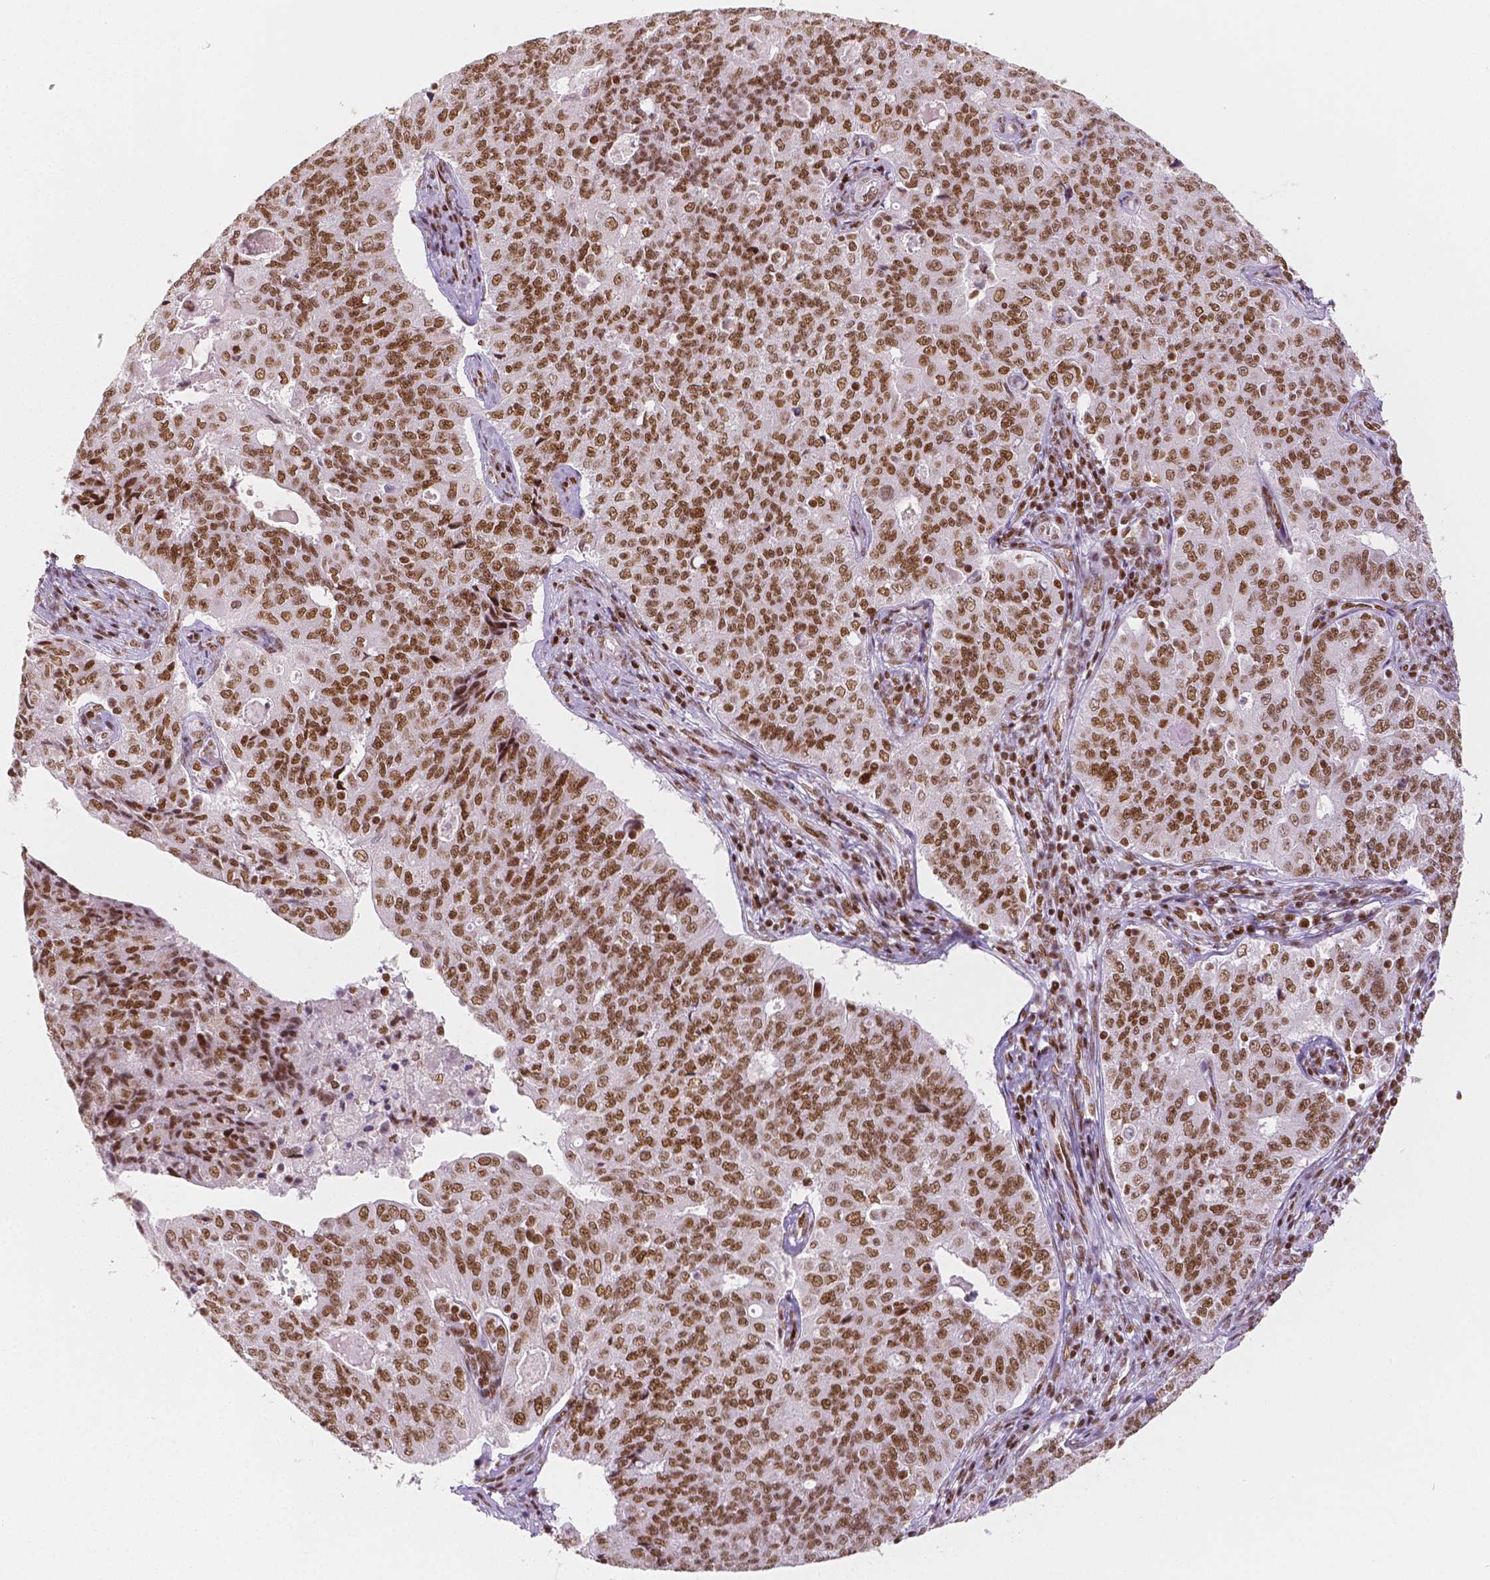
{"staining": {"intensity": "moderate", "quantity": ">75%", "location": "nuclear"}, "tissue": "endometrial cancer", "cell_type": "Tumor cells", "image_type": "cancer", "snomed": [{"axis": "morphology", "description": "Adenocarcinoma, NOS"}, {"axis": "topography", "description": "Endometrium"}], "caption": "This is a micrograph of immunohistochemistry staining of endometrial adenocarcinoma, which shows moderate staining in the nuclear of tumor cells.", "gene": "HDAC1", "patient": {"sex": "female", "age": 43}}